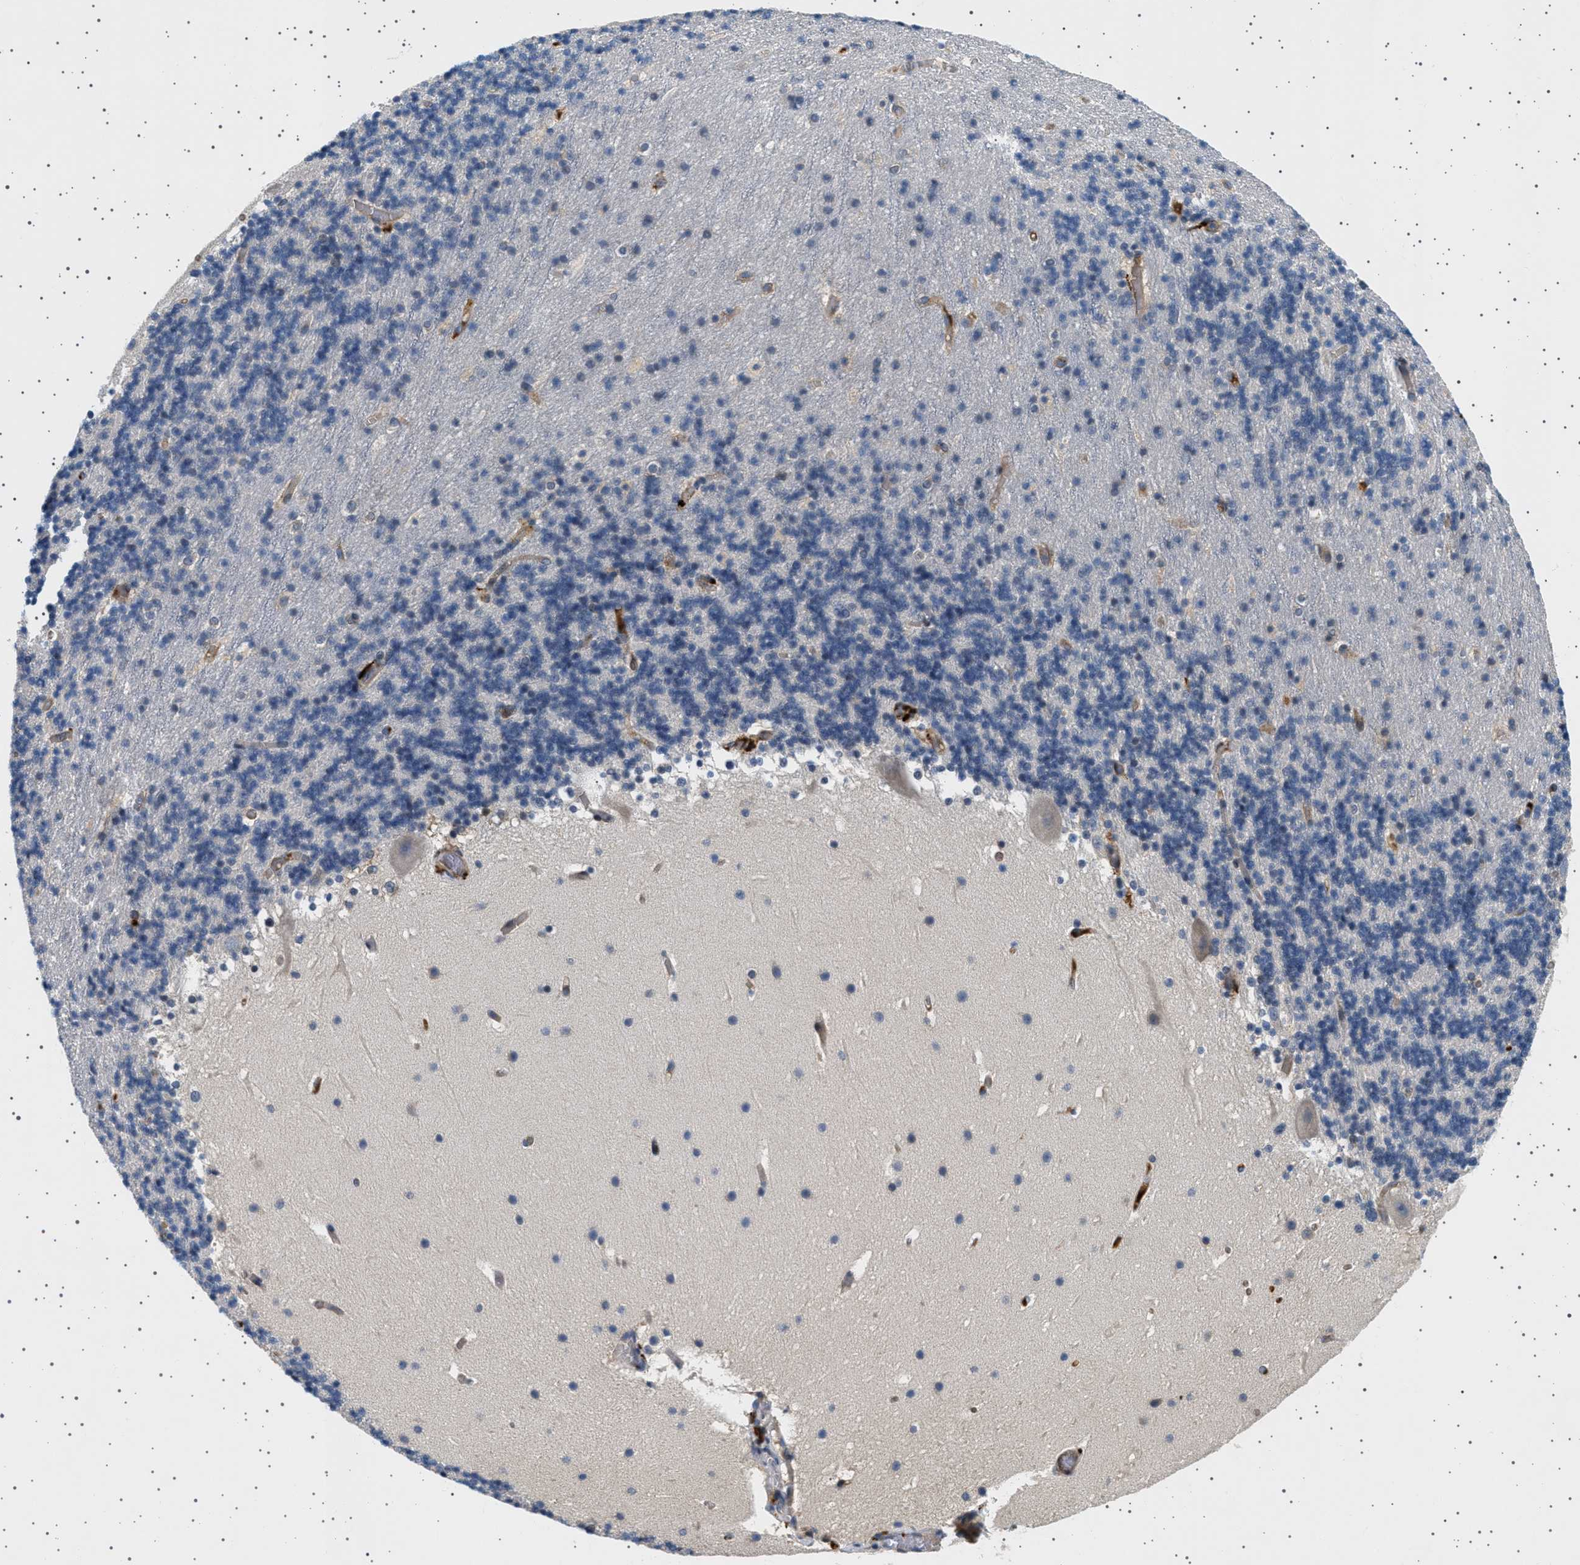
{"staining": {"intensity": "negative", "quantity": "none", "location": "none"}, "tissue": "cerebellum", "cell_type": "Cells in granular layer", "image_type": "normal", "snomed": [{"axis": "morphology", "description": "Normal tissue, NOS"}, {"axis": "topography", "description": "Cerebellum"}], "caption": "Immunohistochemical staining of unremarkable human cerebellum shows no significant staining in cells in granular layer.", "gene": "PLPP6", "patient": {"sex": "male", "age": 45}}